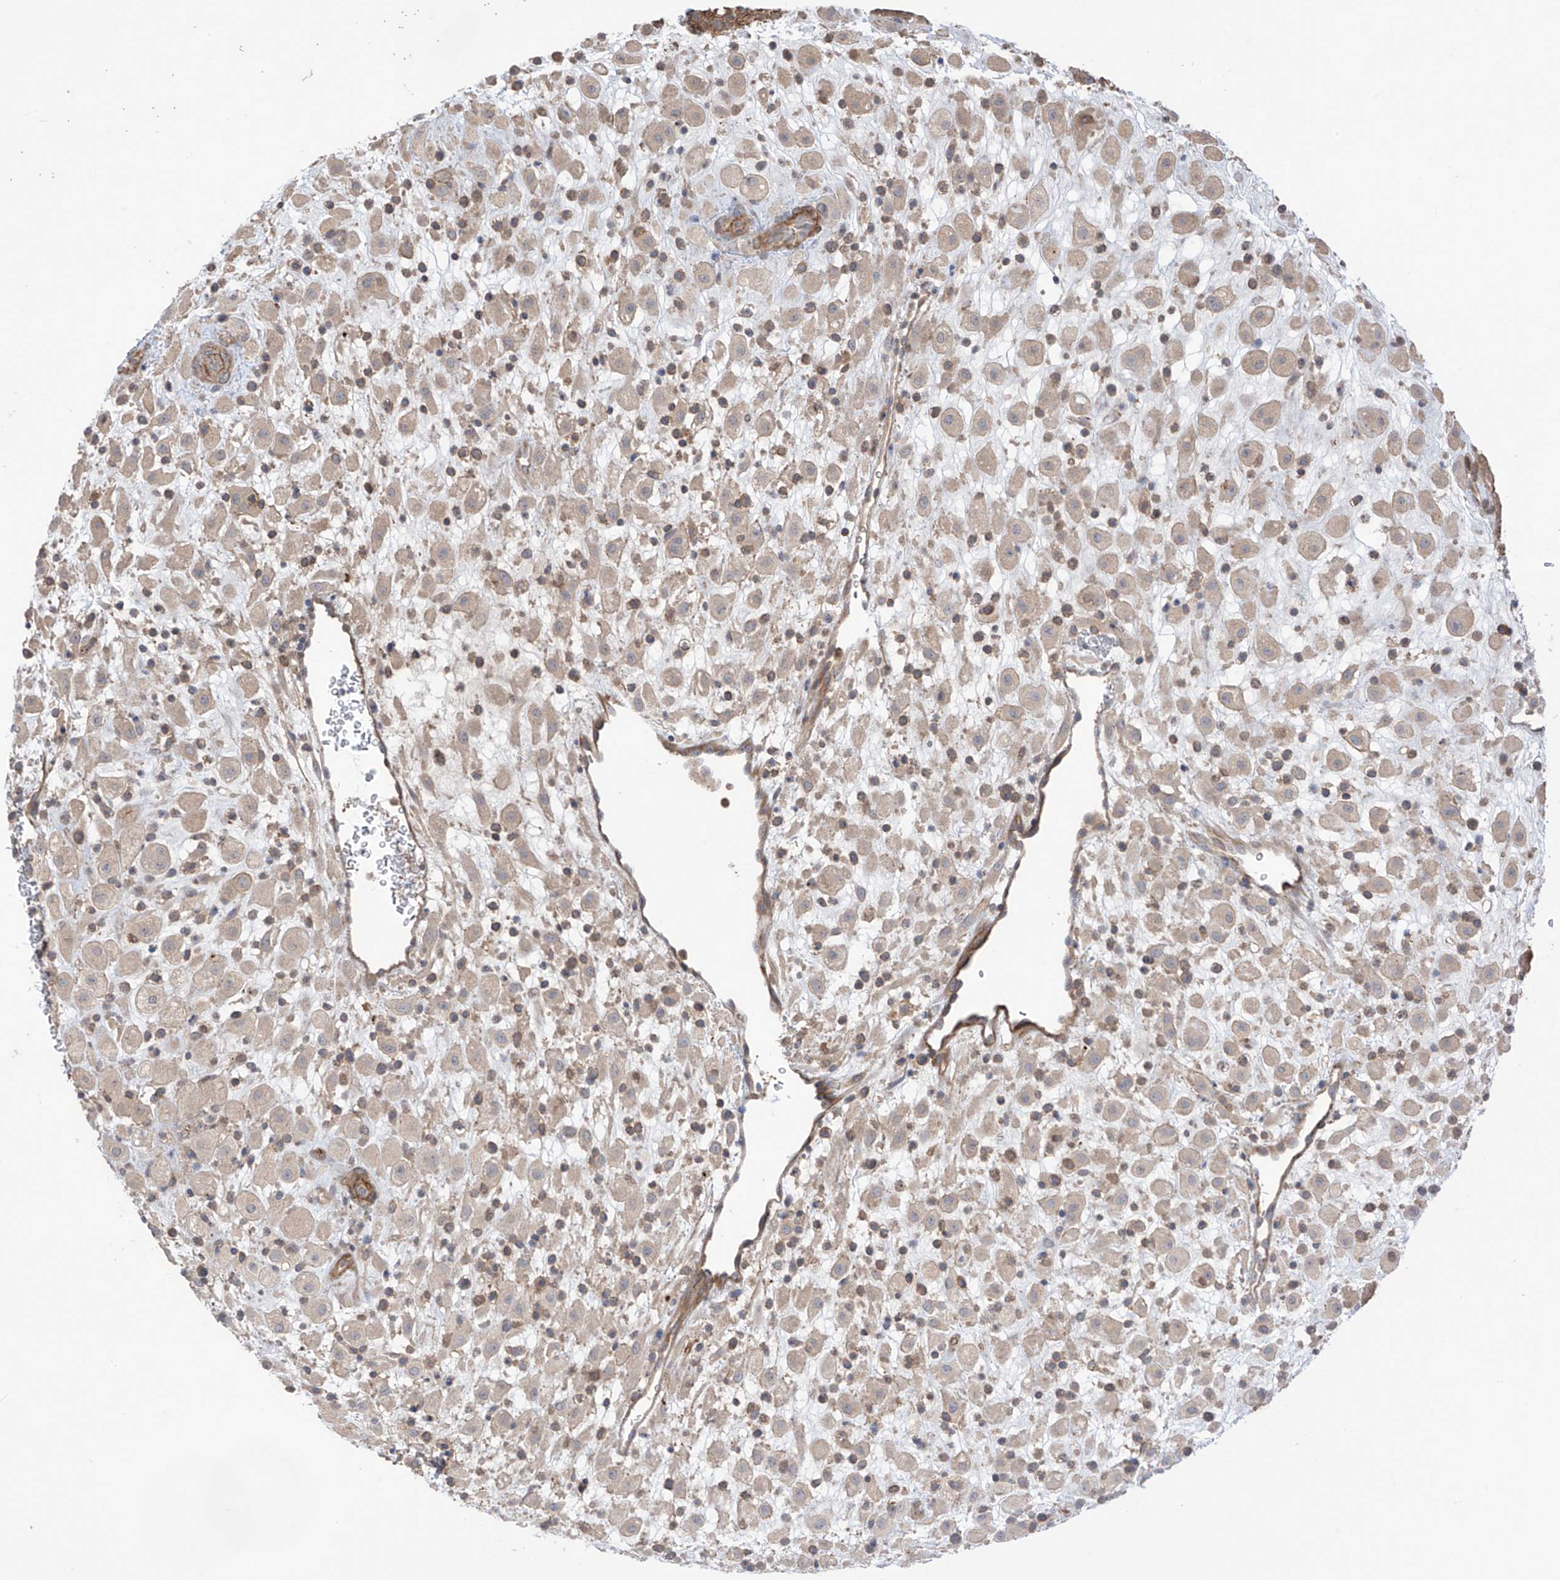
{"staining": {"intensity": "negative", "quantity": "none", "location": "none"}, "tissue": "placenta", "cell_type": "Decidual cells", "image_type": "normal", "snomed": [{"axis": "morphology", "description": "Normal tissue, NOS"}, {"axis": "topography", "description": "Placenta"}], "caption": "IHC of normal human placenta exhibits no positivity in decidual cells.", "gene": "TRMU", "patient": {"sex": "female", "age": 35}}